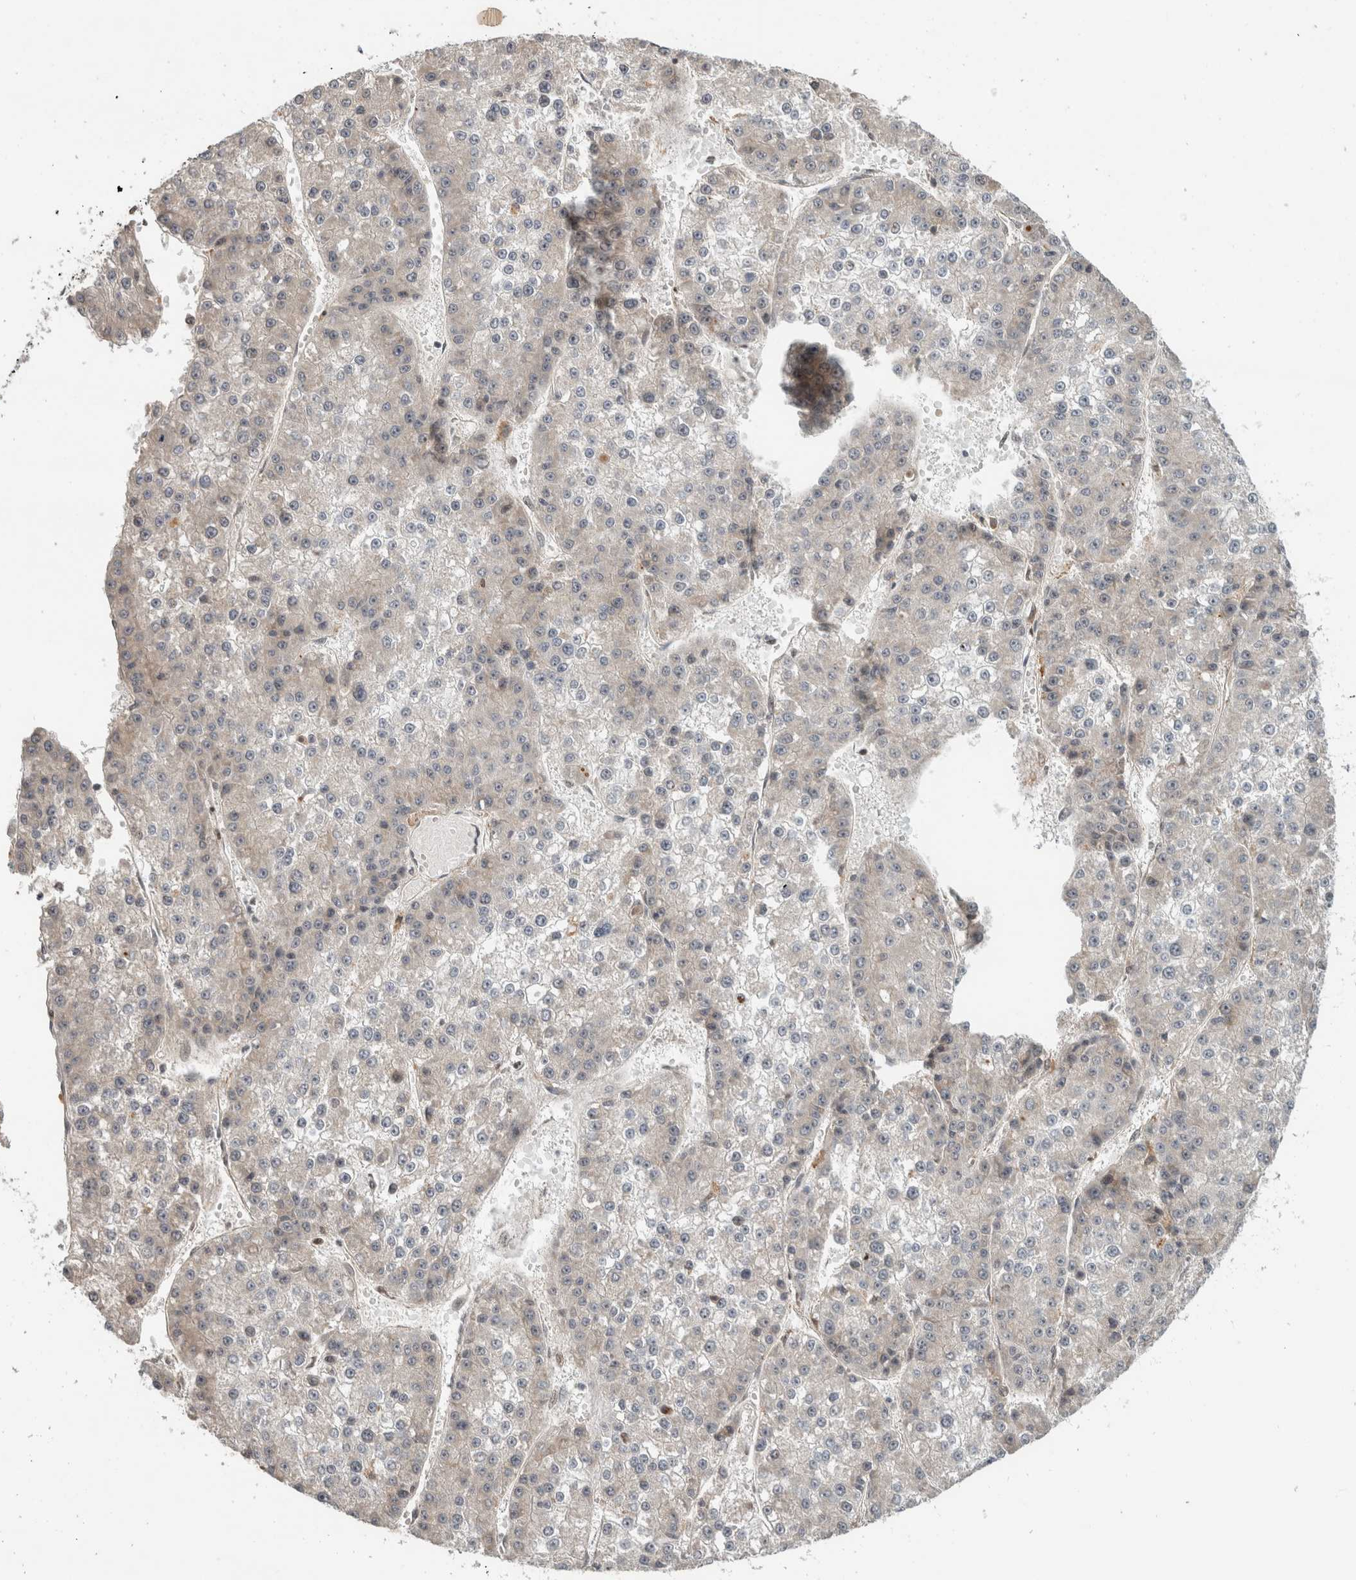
{"staining": {"intensity": "negative", "quantity": "none", "location": "none"}, "tissue": "liver cancer", "cell_type": "Tumor cells", "image_type": "cancer", "snomed": [{"axis": "morphology", "description": "Carcinoma, Hepatocellular, NOS"}, {"axis": "topography", "description": "Liver"}], "caption": "Human liver hepatocellular carcinoma stained for a protein using immunohistochemistry (IHC) displays no positivity in tumor cells.", "gene": "INSRR", "patient": {"sex": "female", "age": 73}}